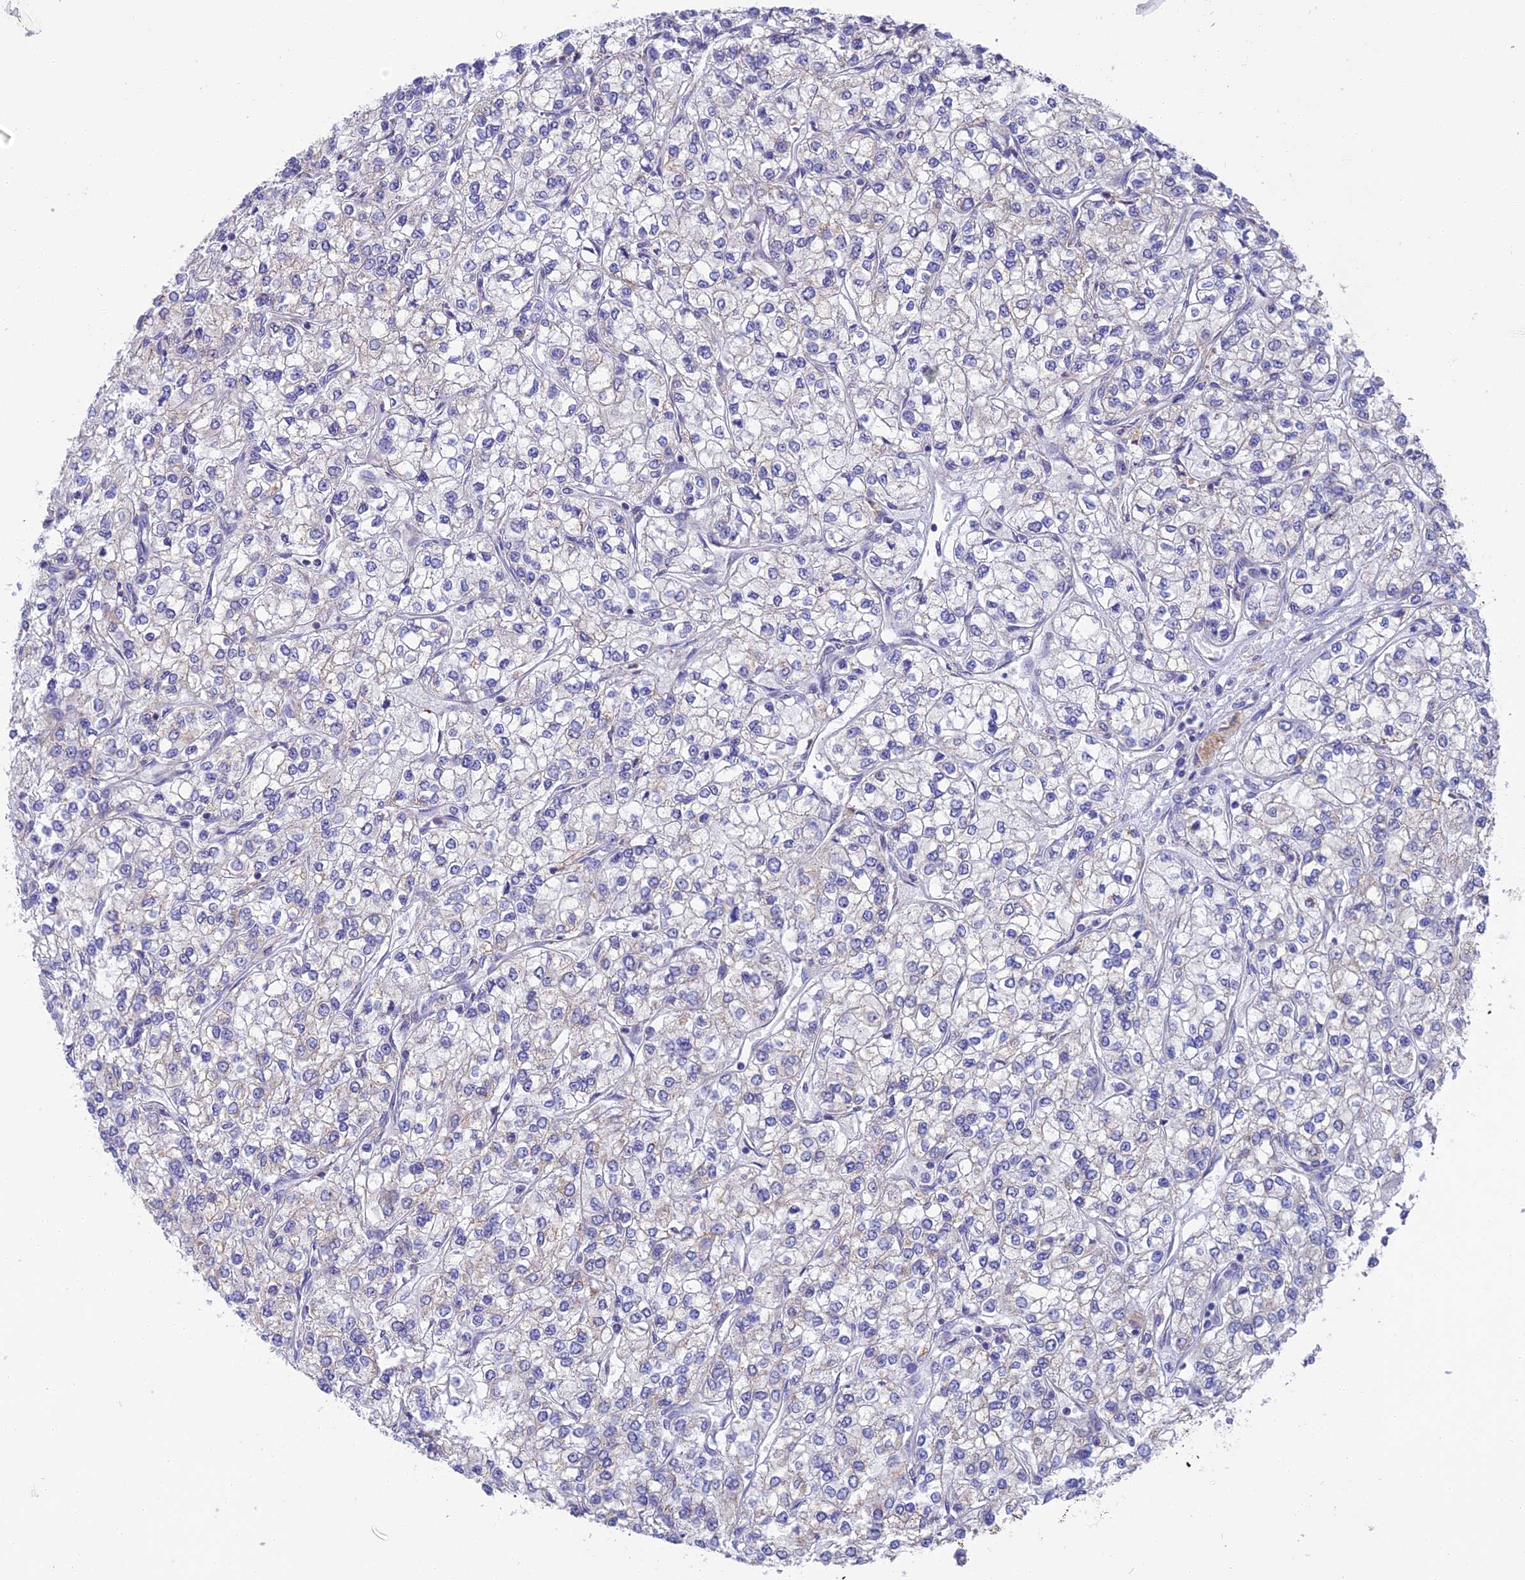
{"staining": {"intensity": "negative", "quantity": "none", "location": "none"}, "tissue": "renal cancer", "cell_type": "Tumor cells", "image_type": "cancer", "snomed": [{"axis": "morphology", "description": "Adenocarcinoma, NOS"}, {"axis": "topography", "description": "Kidney"}], "caption": "There is no significant positivity in tumor cells of renal cancer (adenocarcinoma). (Immunohistochemistry (ihc), brightfield microscopy, high magnification).", "gene": "DTWD1", "patient": {"sex": "male", "age": 80}}